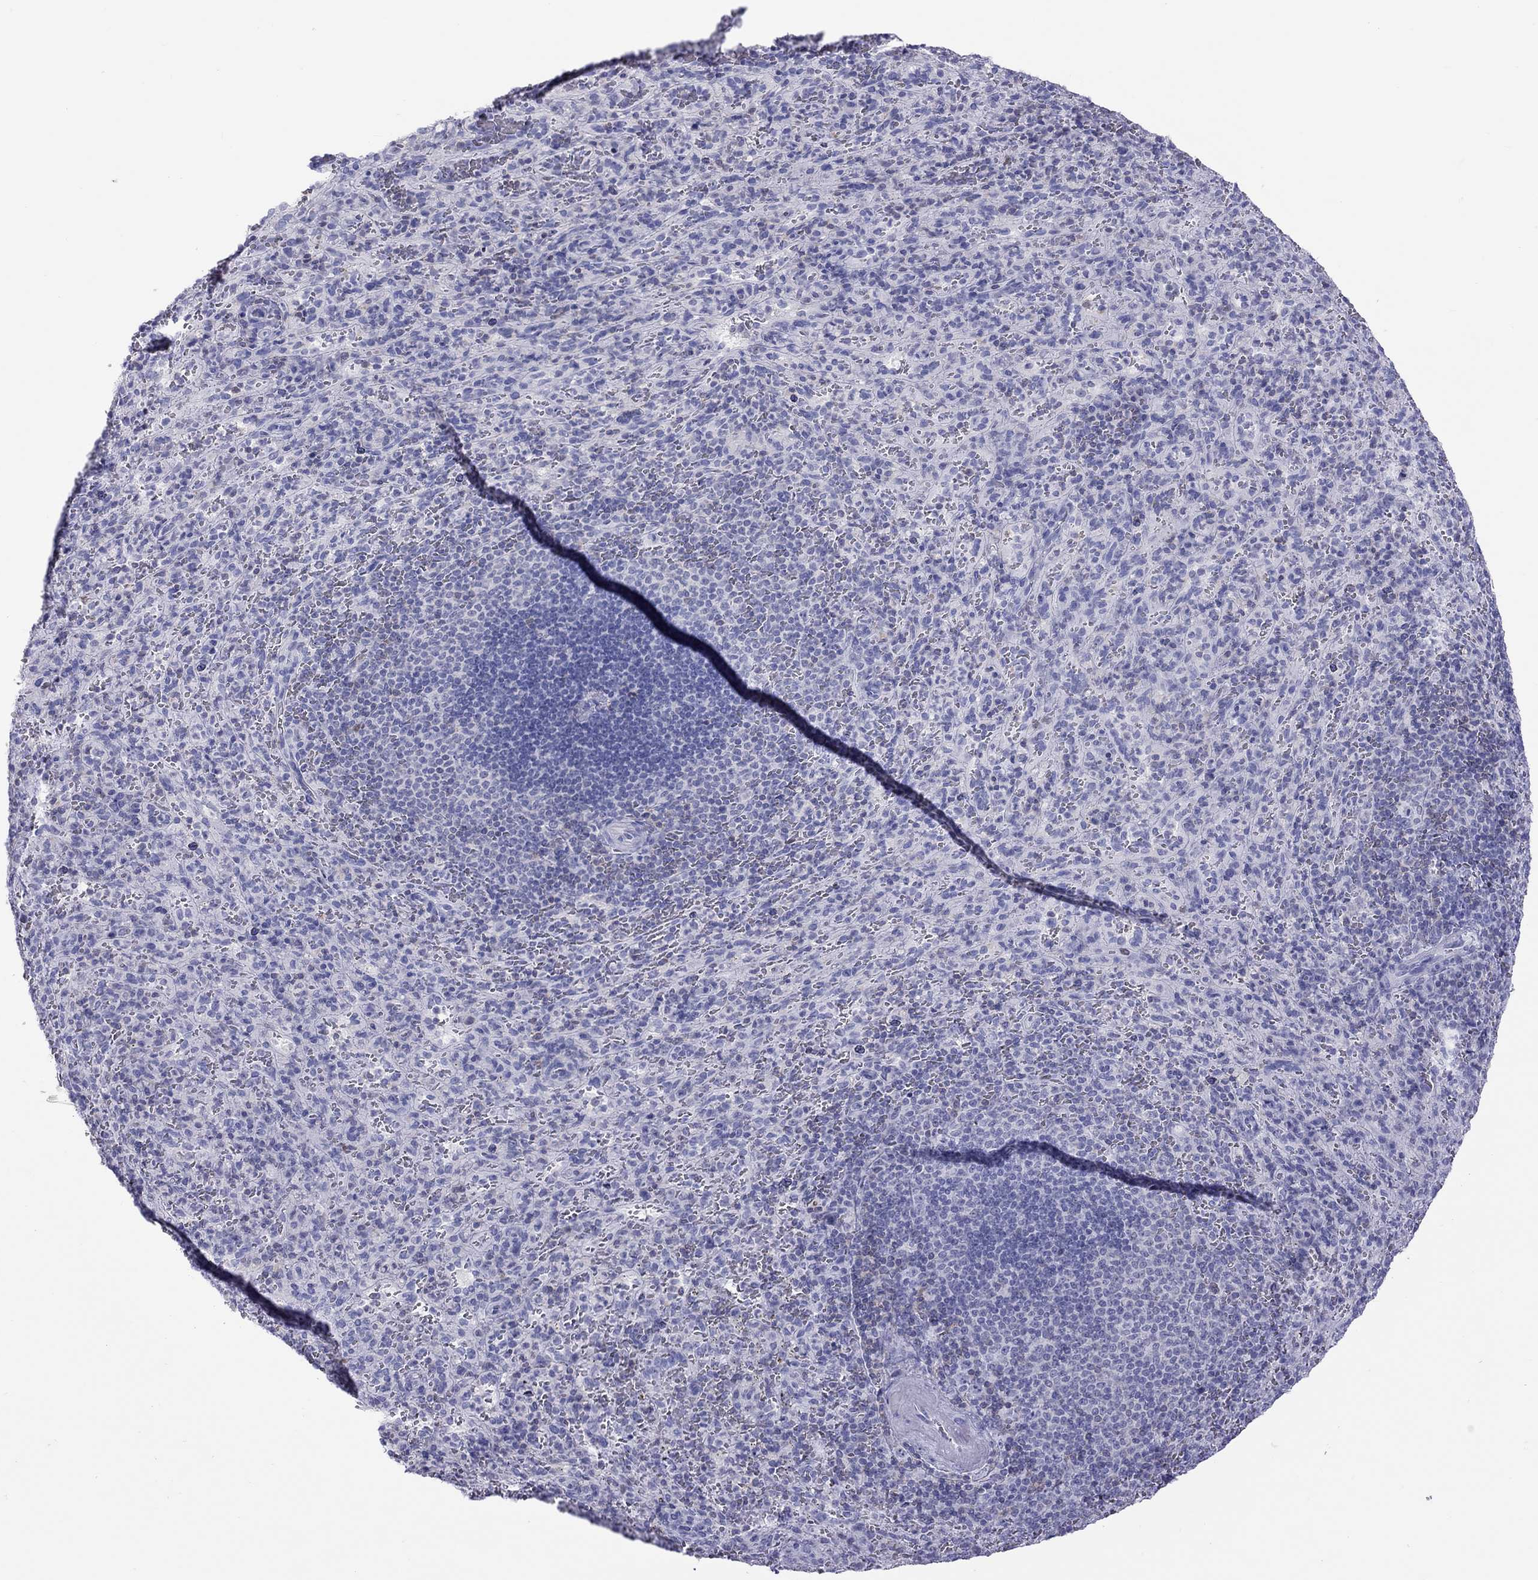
{"staining": {"intensity": "negative", "quantity": "none", "location": "none"}, "tissue": "spleen", "cell_type": "Cells in red pulp", "image_type": "normal", "snomed": [{"axis": "morphology", "description": "Normal tissue, NOS"}, {"axis": "topography", "description": "Spleen"}], "caption": "Immunohistochemistry (IHC) image of normal spleen: spleen stained with DAB exhibits no significant protein expression in cells in red pulp.", "gene": "STAG3", "patient": {"sex": "male", "age": 57}}